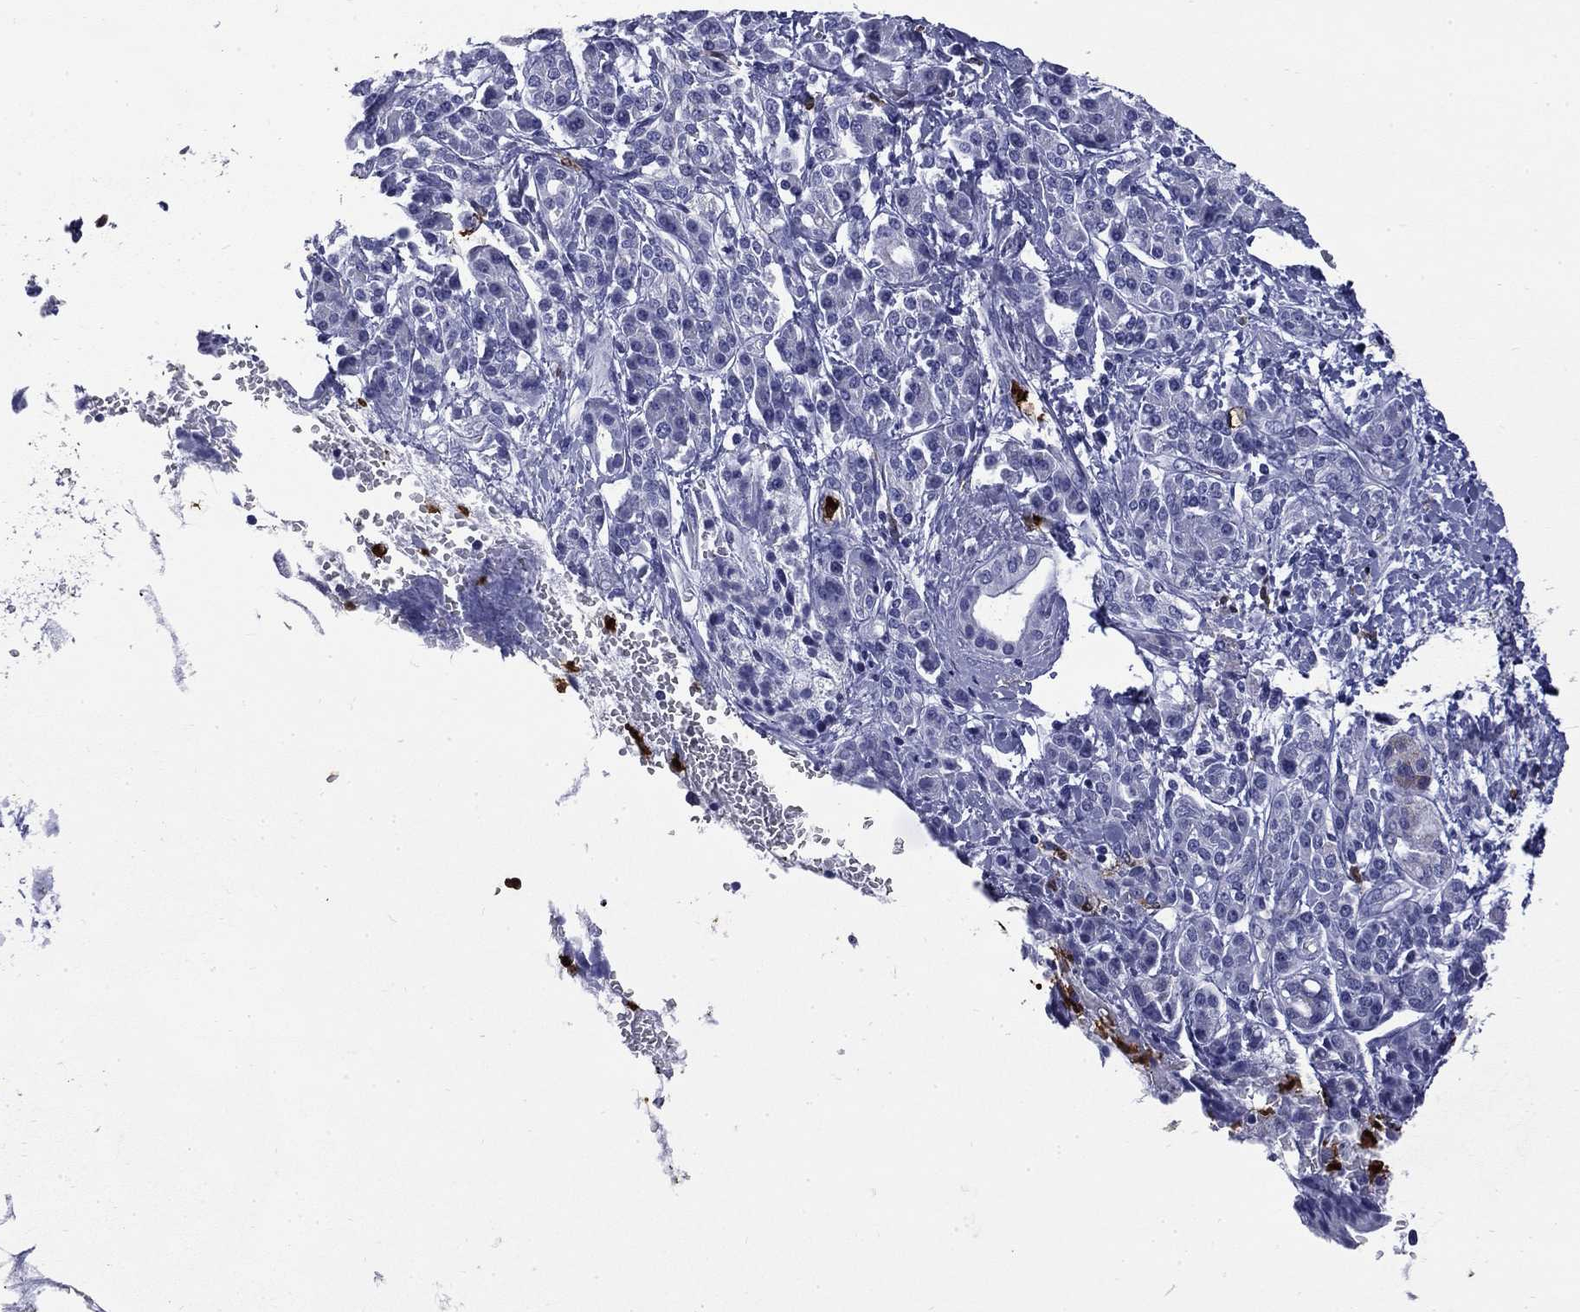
{"staining": {"intensity": "negative", "quantity": "none", "location": "none"}, "tissue": "pancreatic cancer", "cell_type": "Tumor cells", "image_type": "cancer", "snomed": [{"axis": "morphology", "description": "Adenocarcinoma, NOS"}, {"axis": "topography", "description": "Pancreas"}], "caption": "This is an immunohistochemistry (IHC) image of pancreatic cancer (adenocarcinoma). There is no expression in tumor cells.", "gene": "TRIM29", "patient": {"sex": "female", "age": 56}}